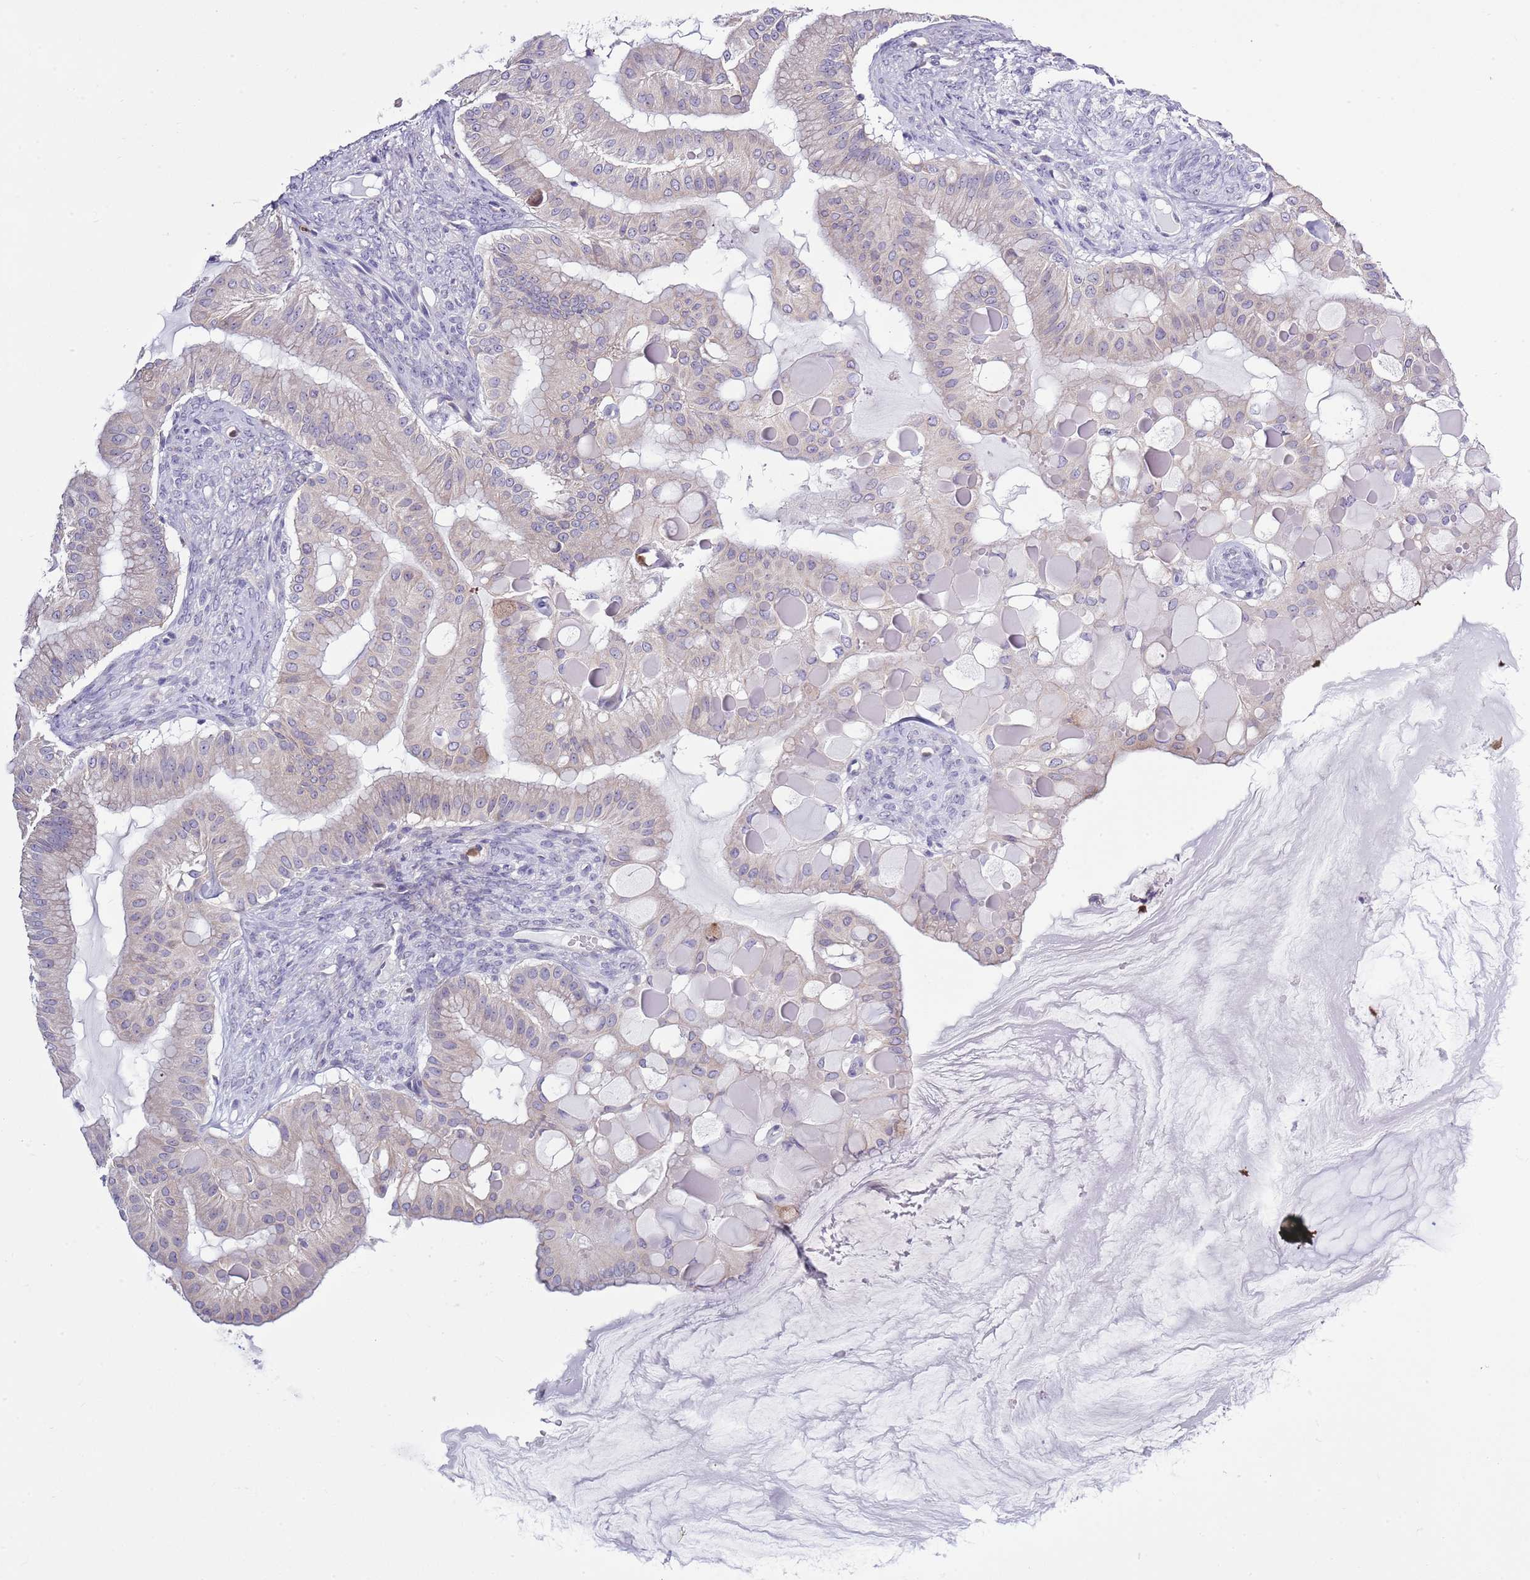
{"staining": {"intensity": "weak", "quantity": "25%-75%", "location": "cytoplasmic/membranous"}, "tissue": "ovarian cancer", "cell_type": "Tumor cells", "image_type": "cancer", "snomed": [{"axis": "morphology", "description": "Cystadenocarcinoma, mucinous, NOS"}, {"axis": "topography", "description": "Ovary"}], "caption": "Protein analysis of ovarian cancer tissue displays weak cytoplasmic/membranous staining in about 25%-75% of tumor cells. (Brightfield microscopy of DAB IHC at high magnification).", "gene": "ZFP2", "patient": {"sex": "female", "age": 61}}